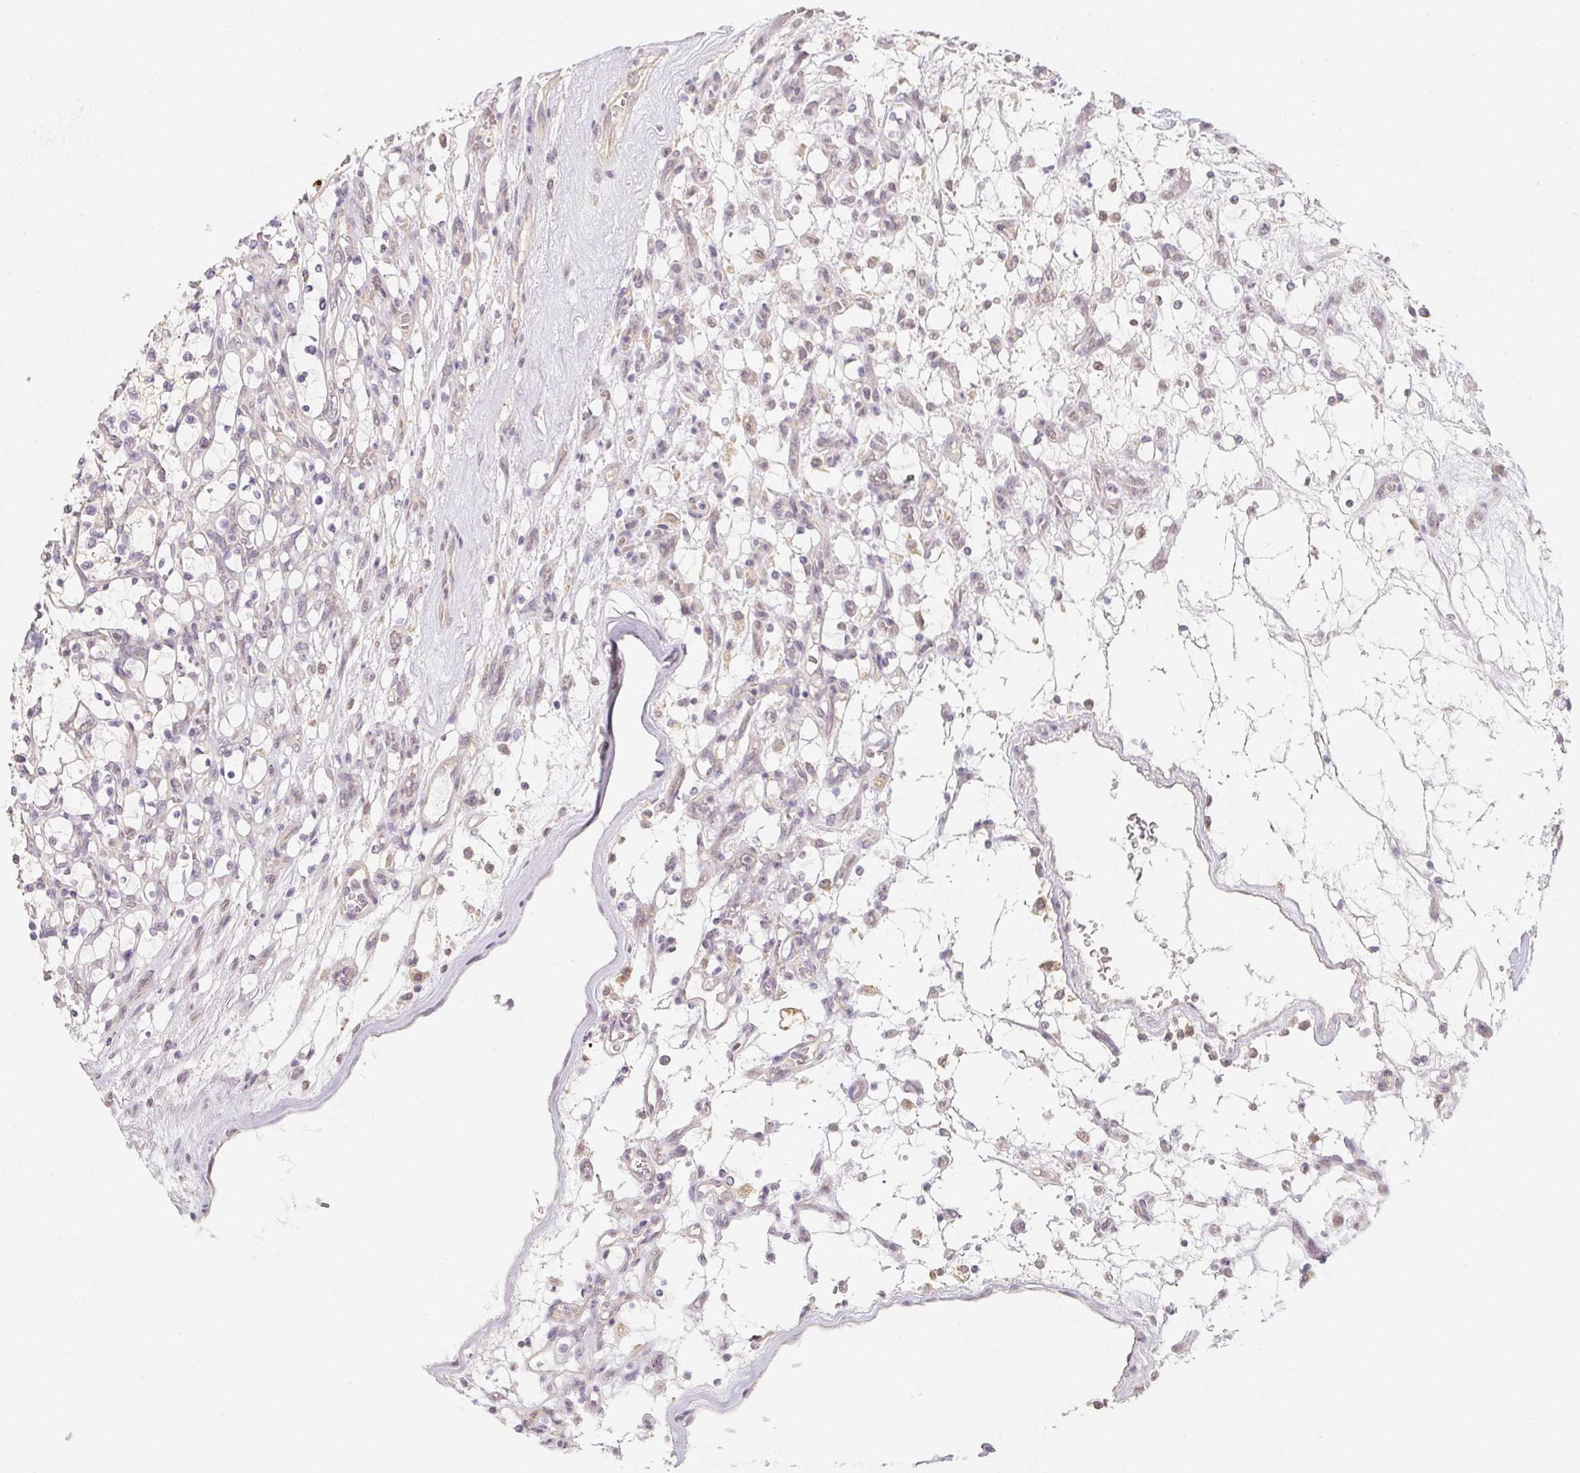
{"staining": {"intensity": "negative", "quantity": "none", "location": "none"}, "tissue": "renal cancer", "cell_type": "Tumor cells", "image_type": "cancer", "snomed": [{"axis": "morphology", "description": "Adenocarcinoma, NOS"}, {"axis": "topography", "description": "Kidney"}], "caption": "An immunohistochemistry photomicrograph of renal adenocarcinoma is shown. There is no staining in tumor cells of renal adenocarcinoma. (Stains: DAB (3,3'-diaminobenzidine) immunohistochemistry with hematoxylin counter stain, Microscopy: brightfield microscopy at high magnification).", "gene": "SOAT1", "patient": {"sex": "female", "age": 69}}